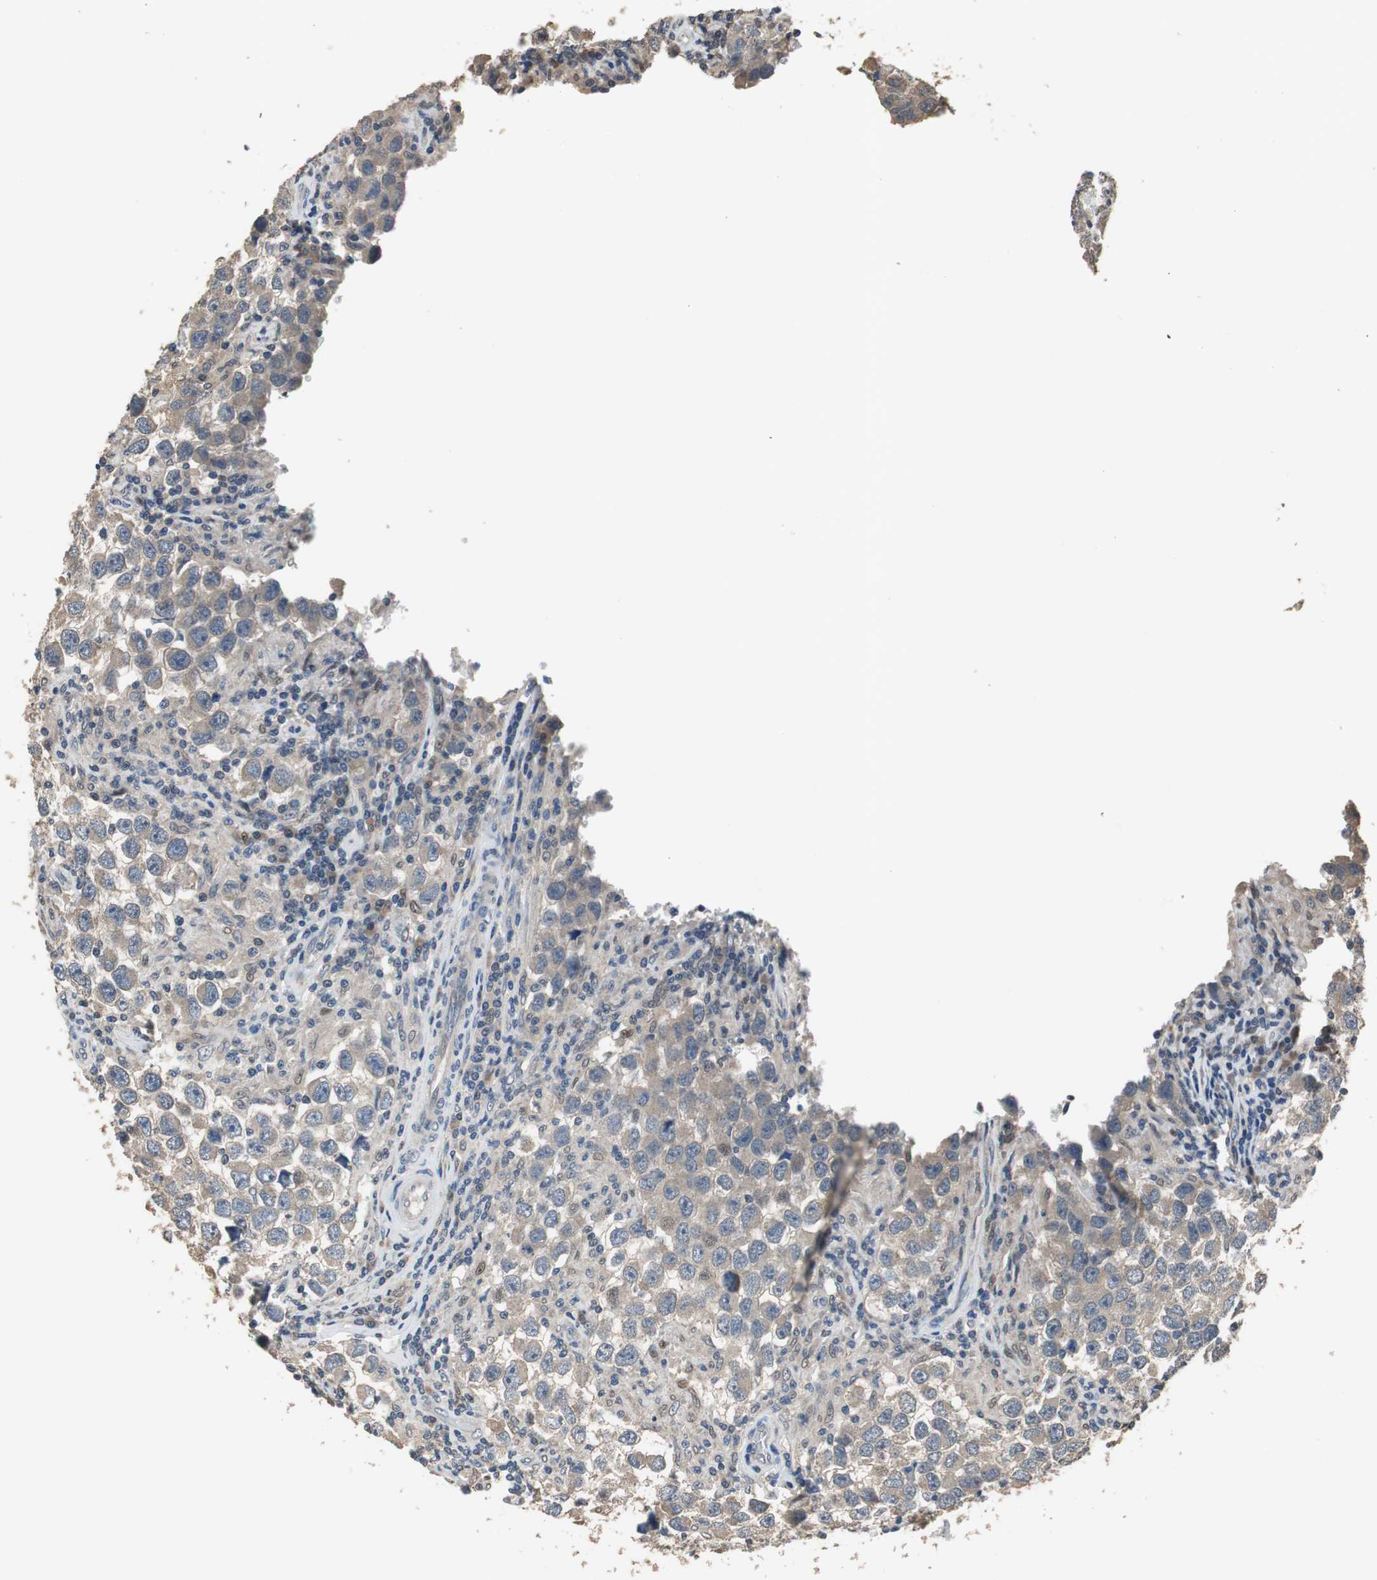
{"staining": {"intensity": "weak", "quantity": "<25%", "location": "cytoplasmic/membranous"}, "tissue": "testis cancer", "cell_type": "Tumor cells", "image_type": "cancer", "snomed": [{"axis": "morphology", "description": "Carcinoma, Embryonal, NOS"}, {"axis": "topography", "description": "Testis"}], "caption": "There is no significant expression in tumor cells of embryonal carcinoma (testis).", "gene": "PI4KB", "patient": {"sex": "male", "age": 21}}